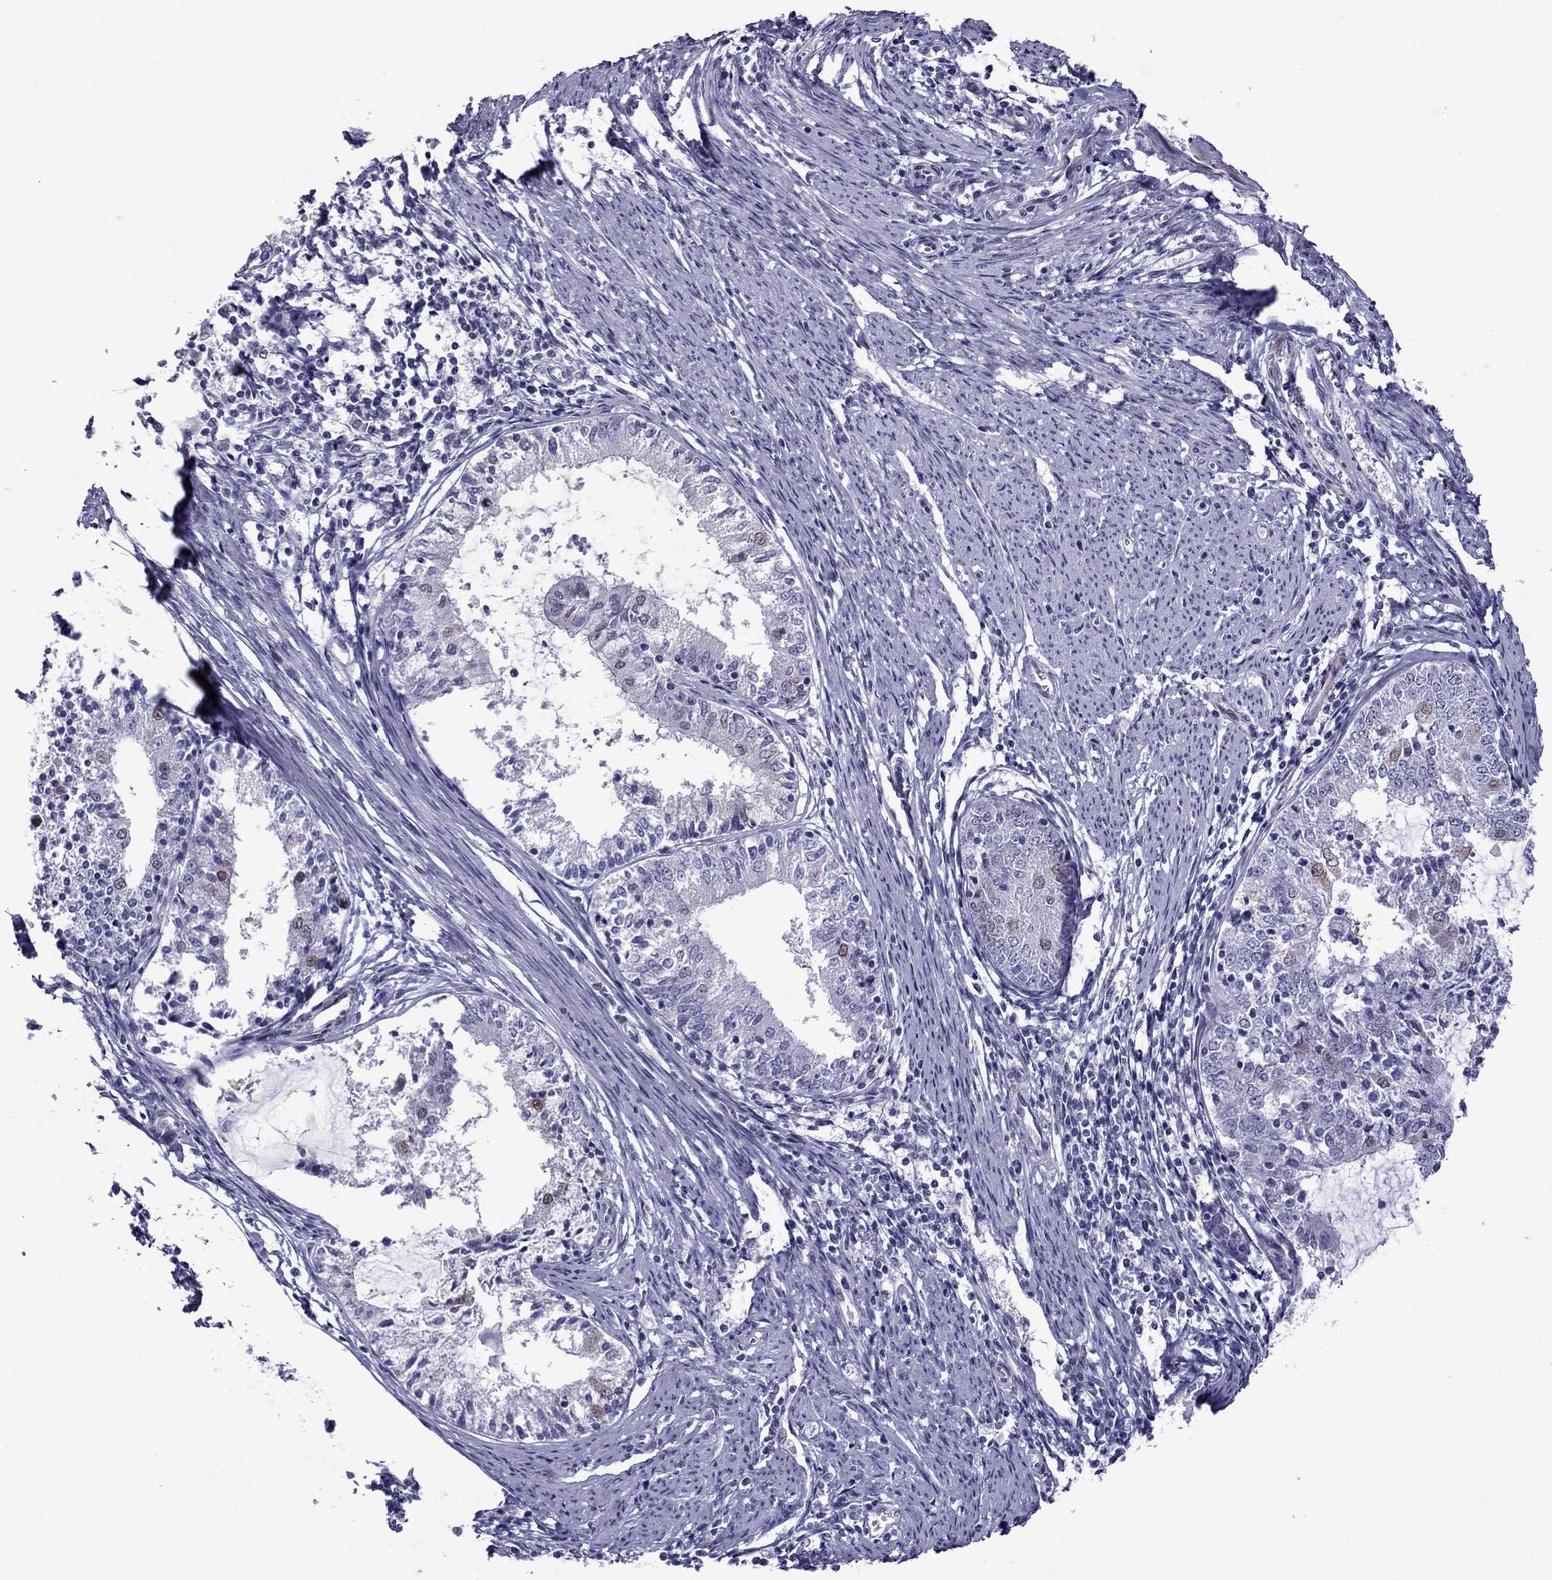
{"staining": {"intensity": "weak", "quantity": "<25%", "location": "cytoplasmic/membranous,nuclear"}, "tissue": "endometrial cancer", "cell_type": "Tumor cells", "image_type": "cancer", "snomed": [{"axis": "morphology", "description": "Adenocarcinoma, NOS"}, {"axis": "topography", "description": "Endometrium"}], "caption": "IHC micrograph of neoplastic tissue: human endometrial cancer stained with DAB (3,3'-diaminobenzidine) displays no significant protein staining in tumor cells. (DAB (3,3'-diaminobenzidine) immunohistochemistry with hematoxylin counter stain).", "gene": "MYLK3", "patient": {"sex": "female", "age": 57}}